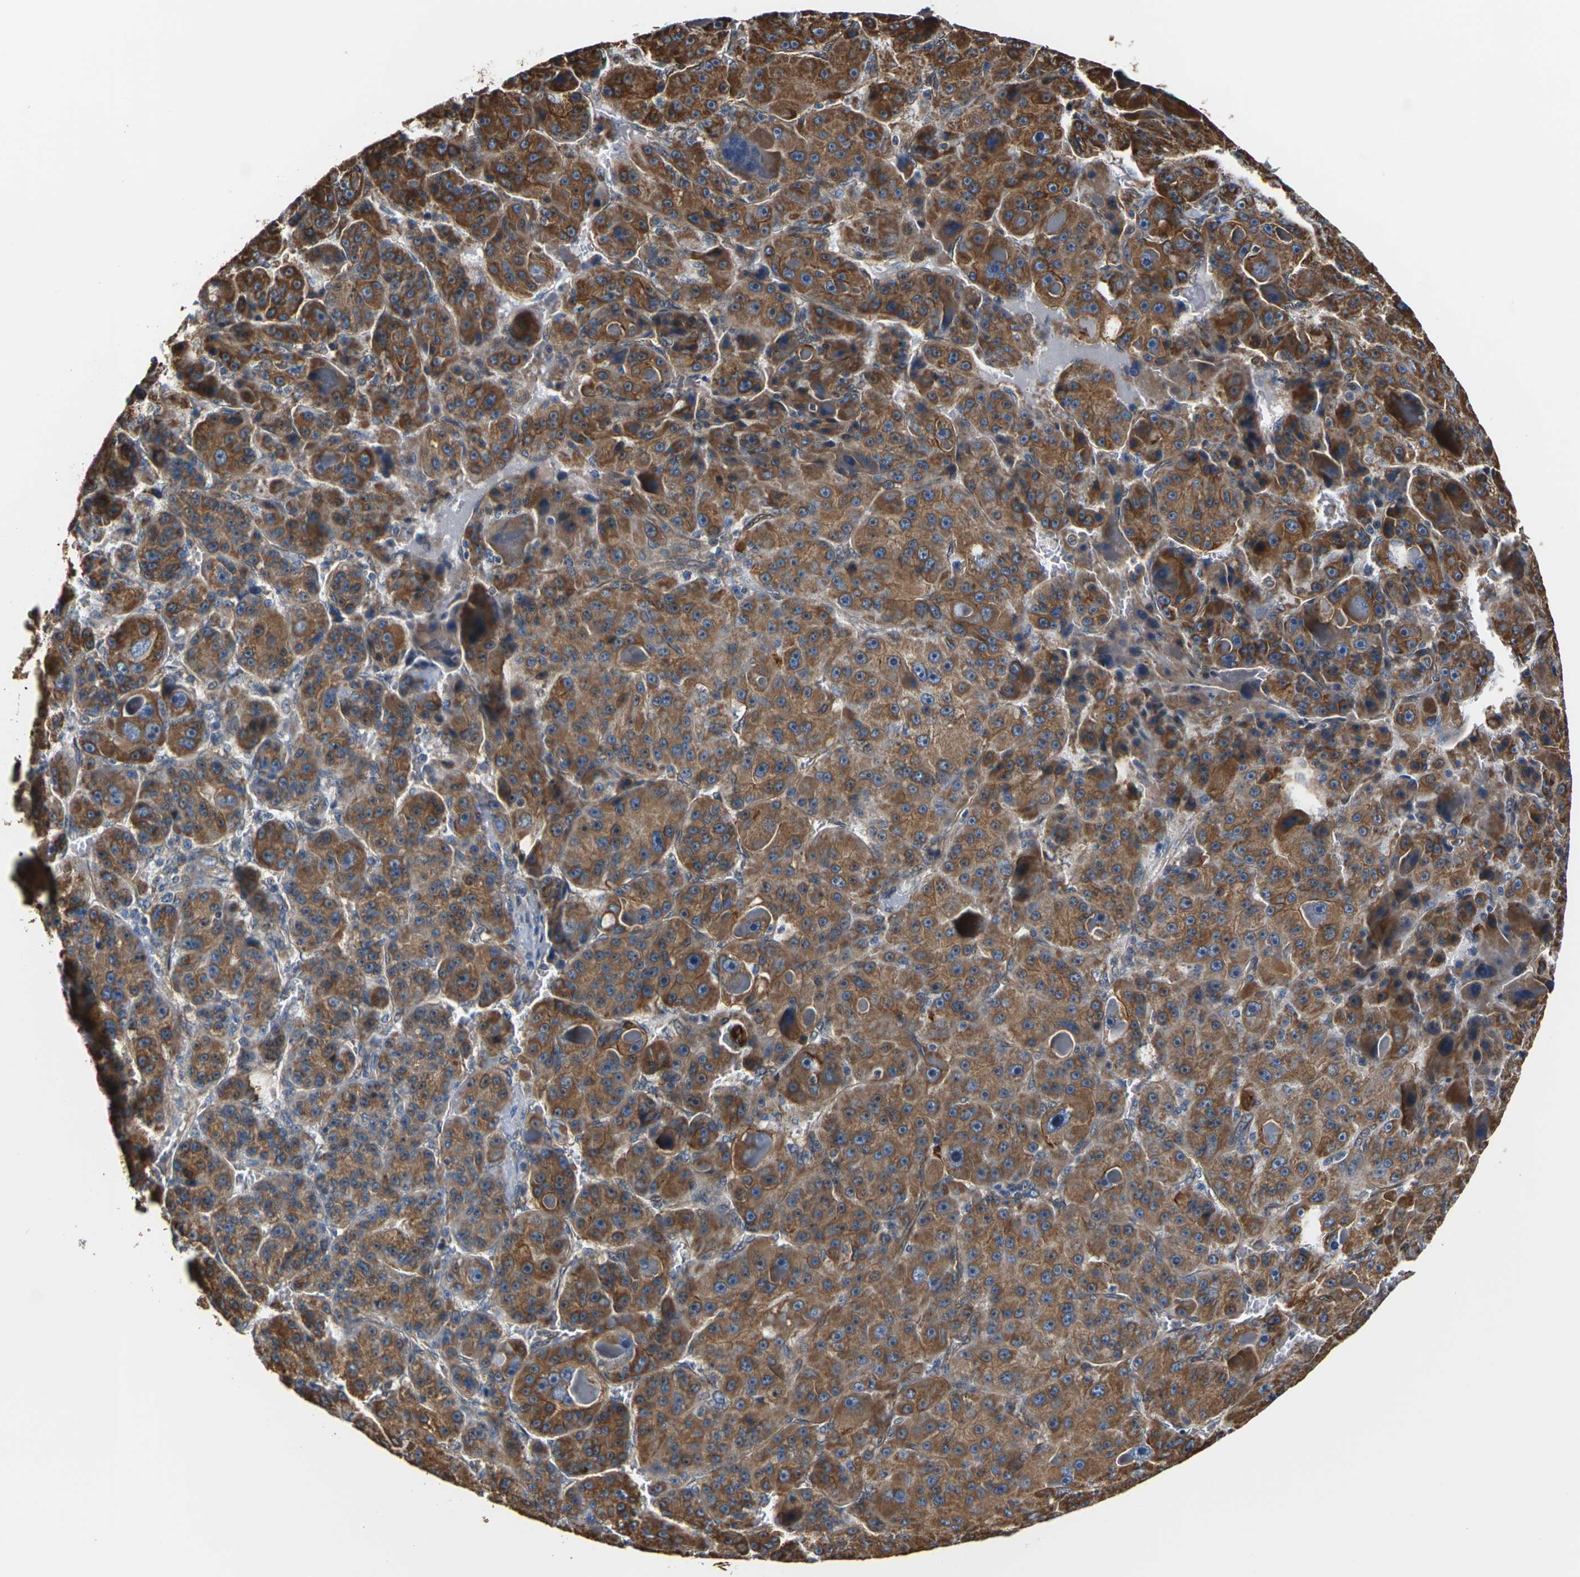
{"staining": {"intensity": "moderate", "quantity": ">75%", "location": "cytoplasmic/membranous"}, "tissue": "liver cancer", "cell_type": "Tumor cells", "image_type": "cancer", "snomed": [{"axis": "morphology", "description": "Carcinoma, Hepatocellular, NOS"}, {"axis": "topography", "description": "Liver"}], "caption": "IHC (DAB (3,3'-diaminobenzidine)) staining of liver hepatocellular carcinoma demonstrates moderate cytoplasmic/membranous protein expression in about >75% of tumor cells.", "gene": "PCDHB4", "patient": {"sex": "male", "age": 76}}